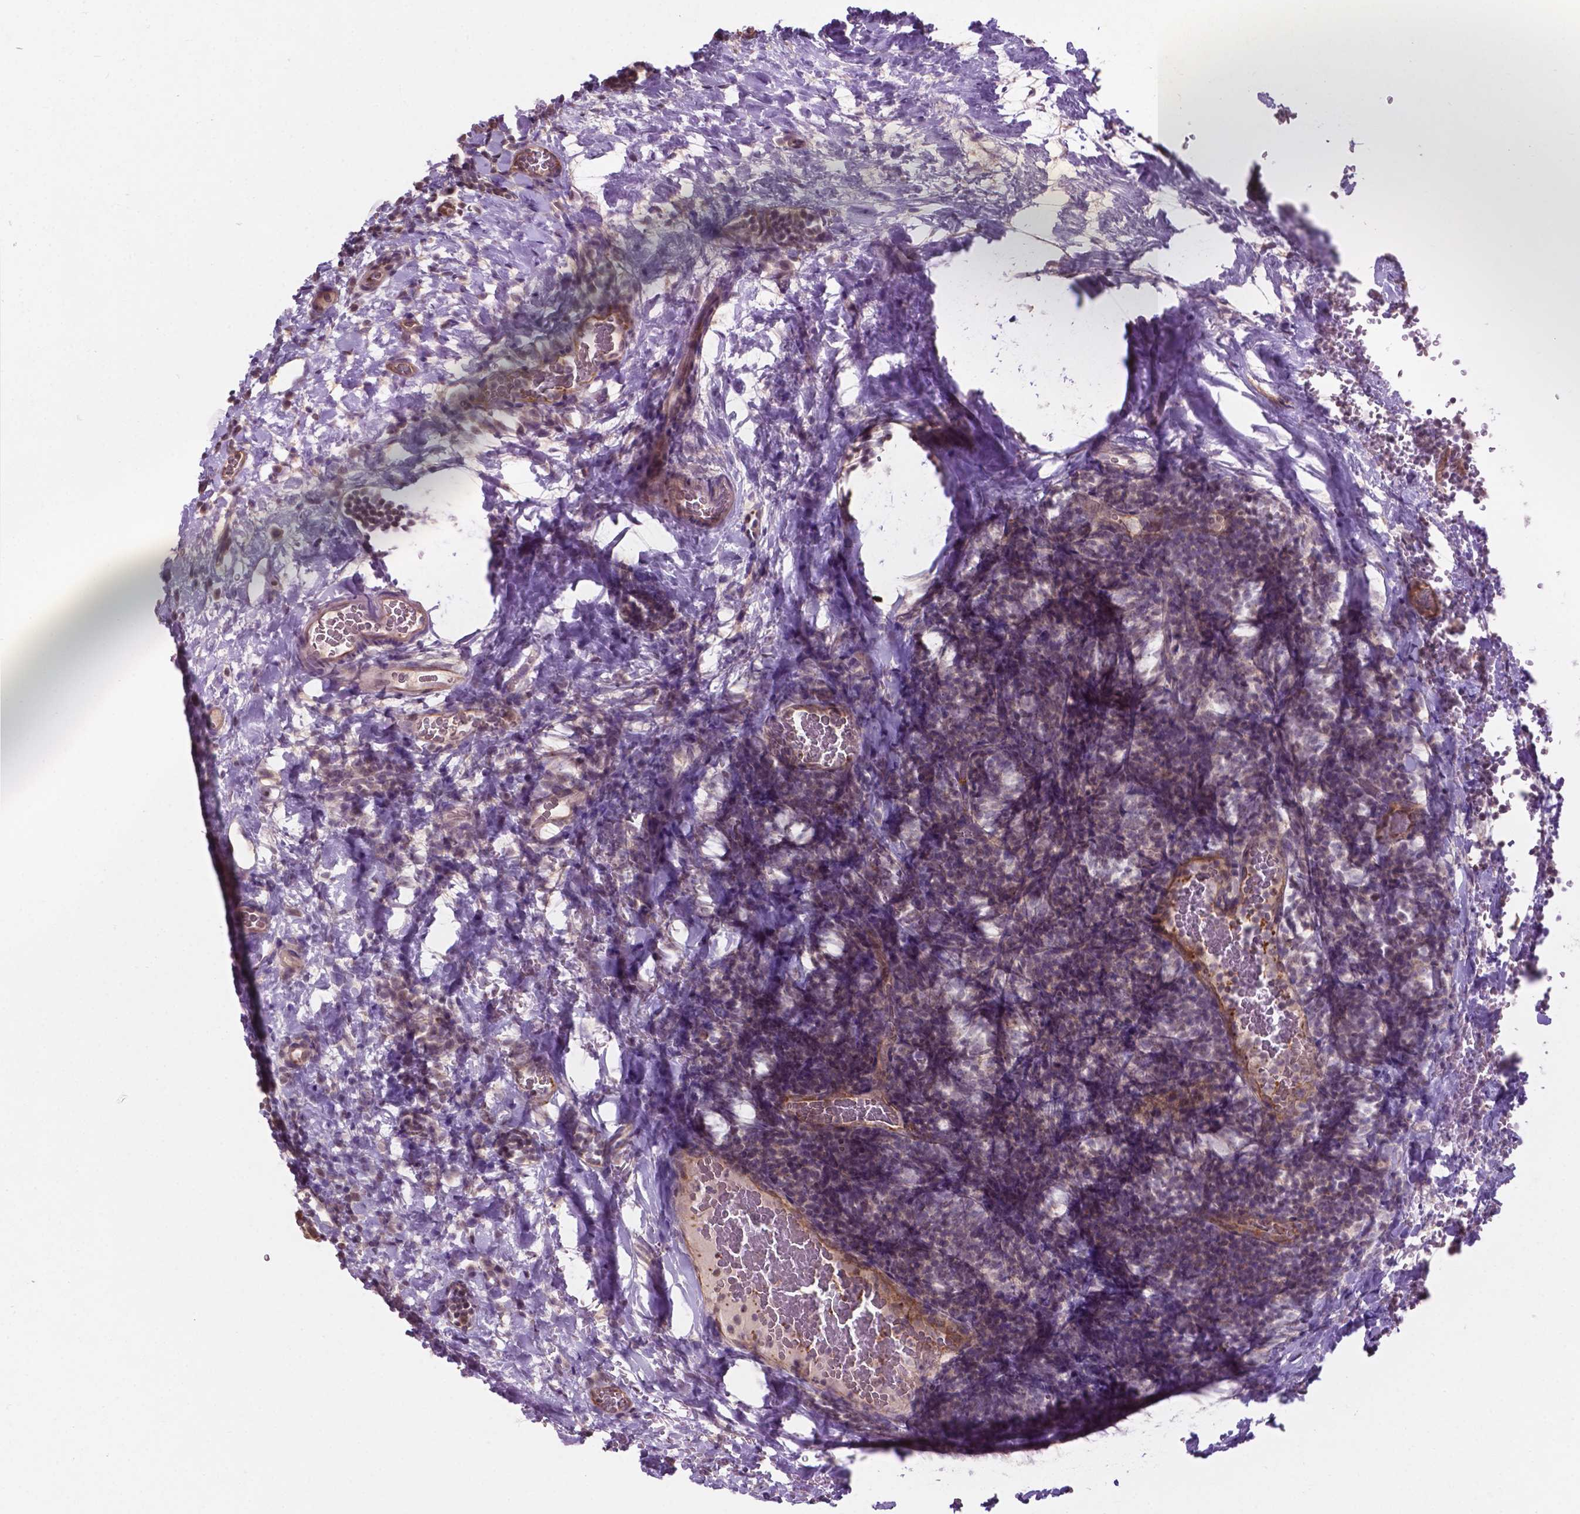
{"staining": {"intensity": "moderate", "quantity": "25%-75%", "location": "cytoplasmic/membranous"}, "tissue": "tonsil", "cell_type": "Germinal center cells", "image_type": "normal", "snomed": [{"axis": "morphology", "description": "Normal tissue, NOS"}, {"axis": "topography", "description": "Tonsil"}], "caption": "Germinal center cells exhibit medium levels of moderate cytoplasmic/membranous positivity in about 25%-75% of cells in normal tonsil. (IHC, brightfield microscopy, high magnification).", "gene": "ARL5C", "patient": {"sex": "male", "age": 17}}